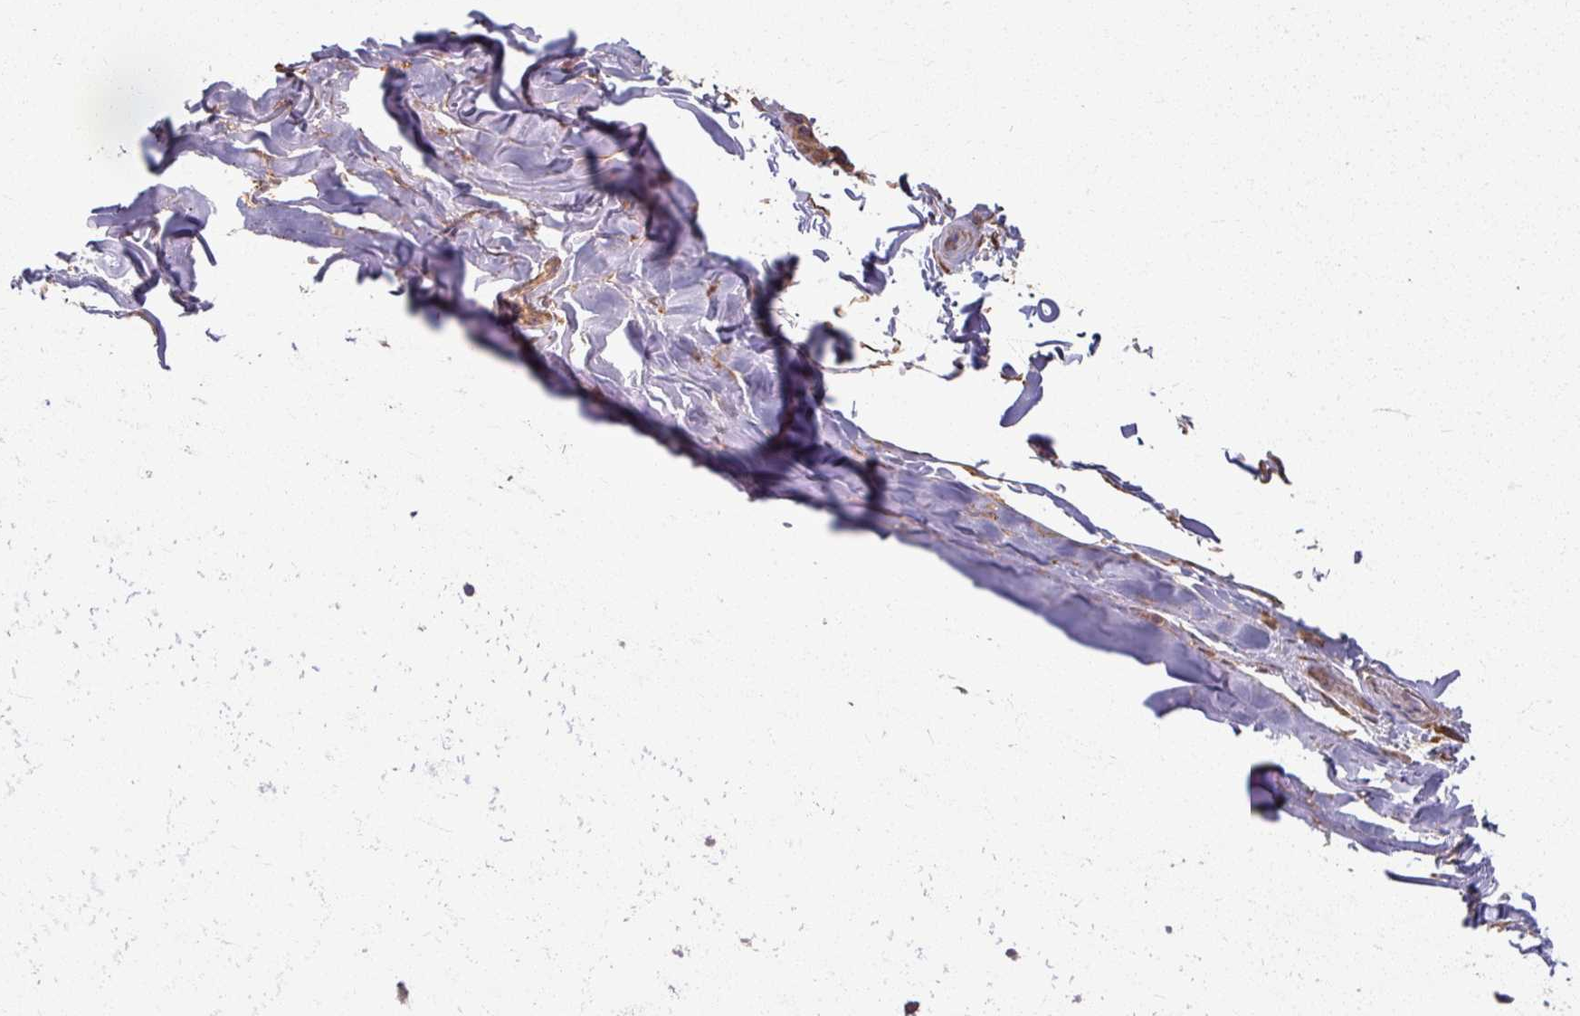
{"staining": {"intensity": "moderate", "quantity": ">75%", "location": "cytoplasmic/membranous"}, "tissue": "soft tissue", "cell_type": "Fibroblasts", "image_type": "normal", "snomed": [{"axis": "morphology", "description": "Normal tissue, NOS"}, {"axis": "topography", "description": "Cartilage tissue"}, {"axis": "topography", "description": "Nasopharynx"}, {"axis": "topography", "description": "Thyroid gland"}], "caption": "Protein analysis of unremarkable soft tissue reveals moderate cytoplasmic/membranous expression in approximately >75% of fibroblasts. Nuclei are stained in blue.", "gene": "CCDC68", "patient": {"sex": "male", "age": 63}}